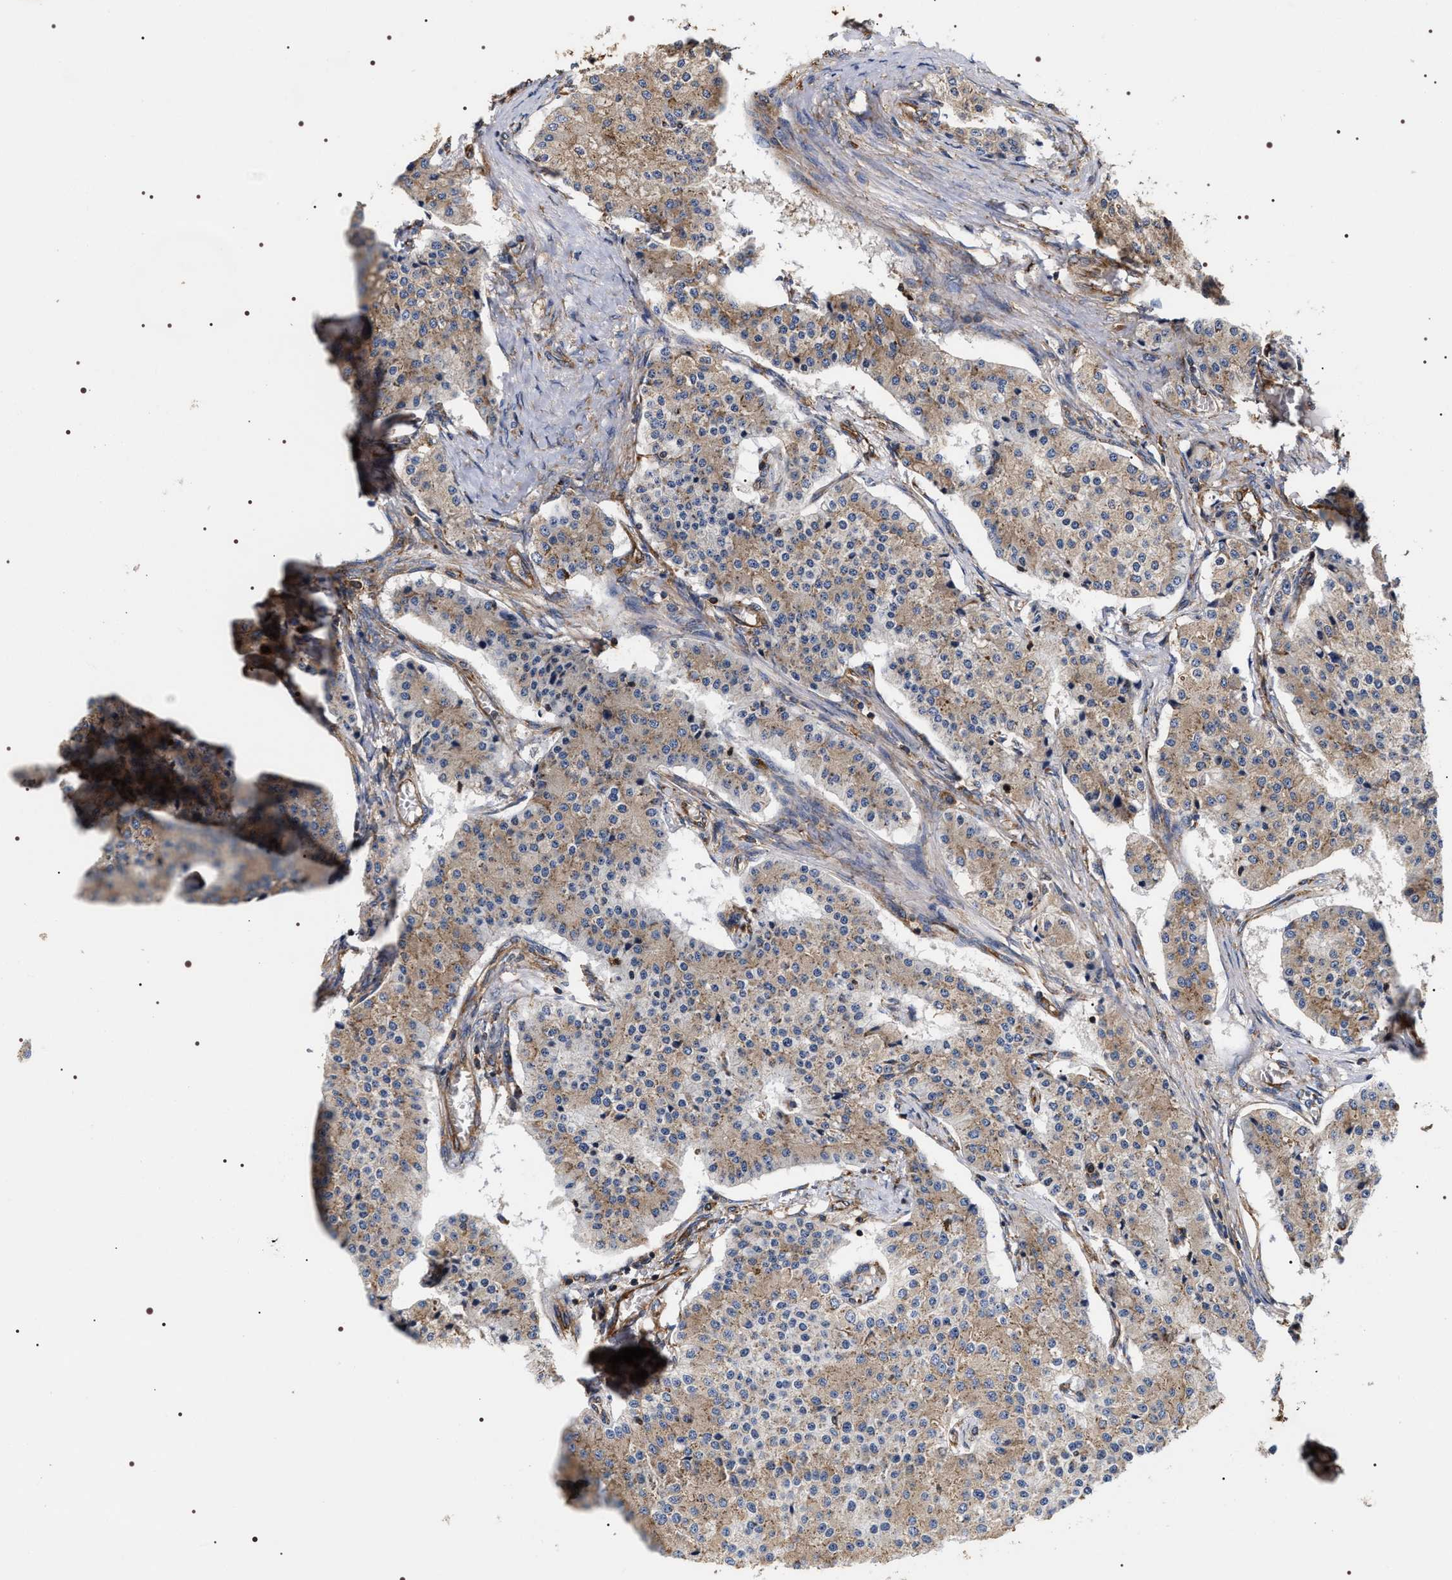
{"staining": {"intensity": "moderate", "quantity": "25%-75%", "location": "cytoplasmic/membranous"}, "tissue": "carcinoid", "cell_type": "Tumor cells", "image_type": "cancer", "snomed": [{"axis": "morphology", "description": "Carcinoid, malignant, NOS"}, {"axis": "topography", "description": "Colon"}], "caption": "Immunohistochemistry (IHC) histopathology image of human carcinoid stained for a protein (brown), which exhibits medium levels of moderate cytoplasmic/membranous expression in about 25%-75% of tumor cells.", "gene": "SERBP1", "patient": {"sex": "female", "age": 52}}